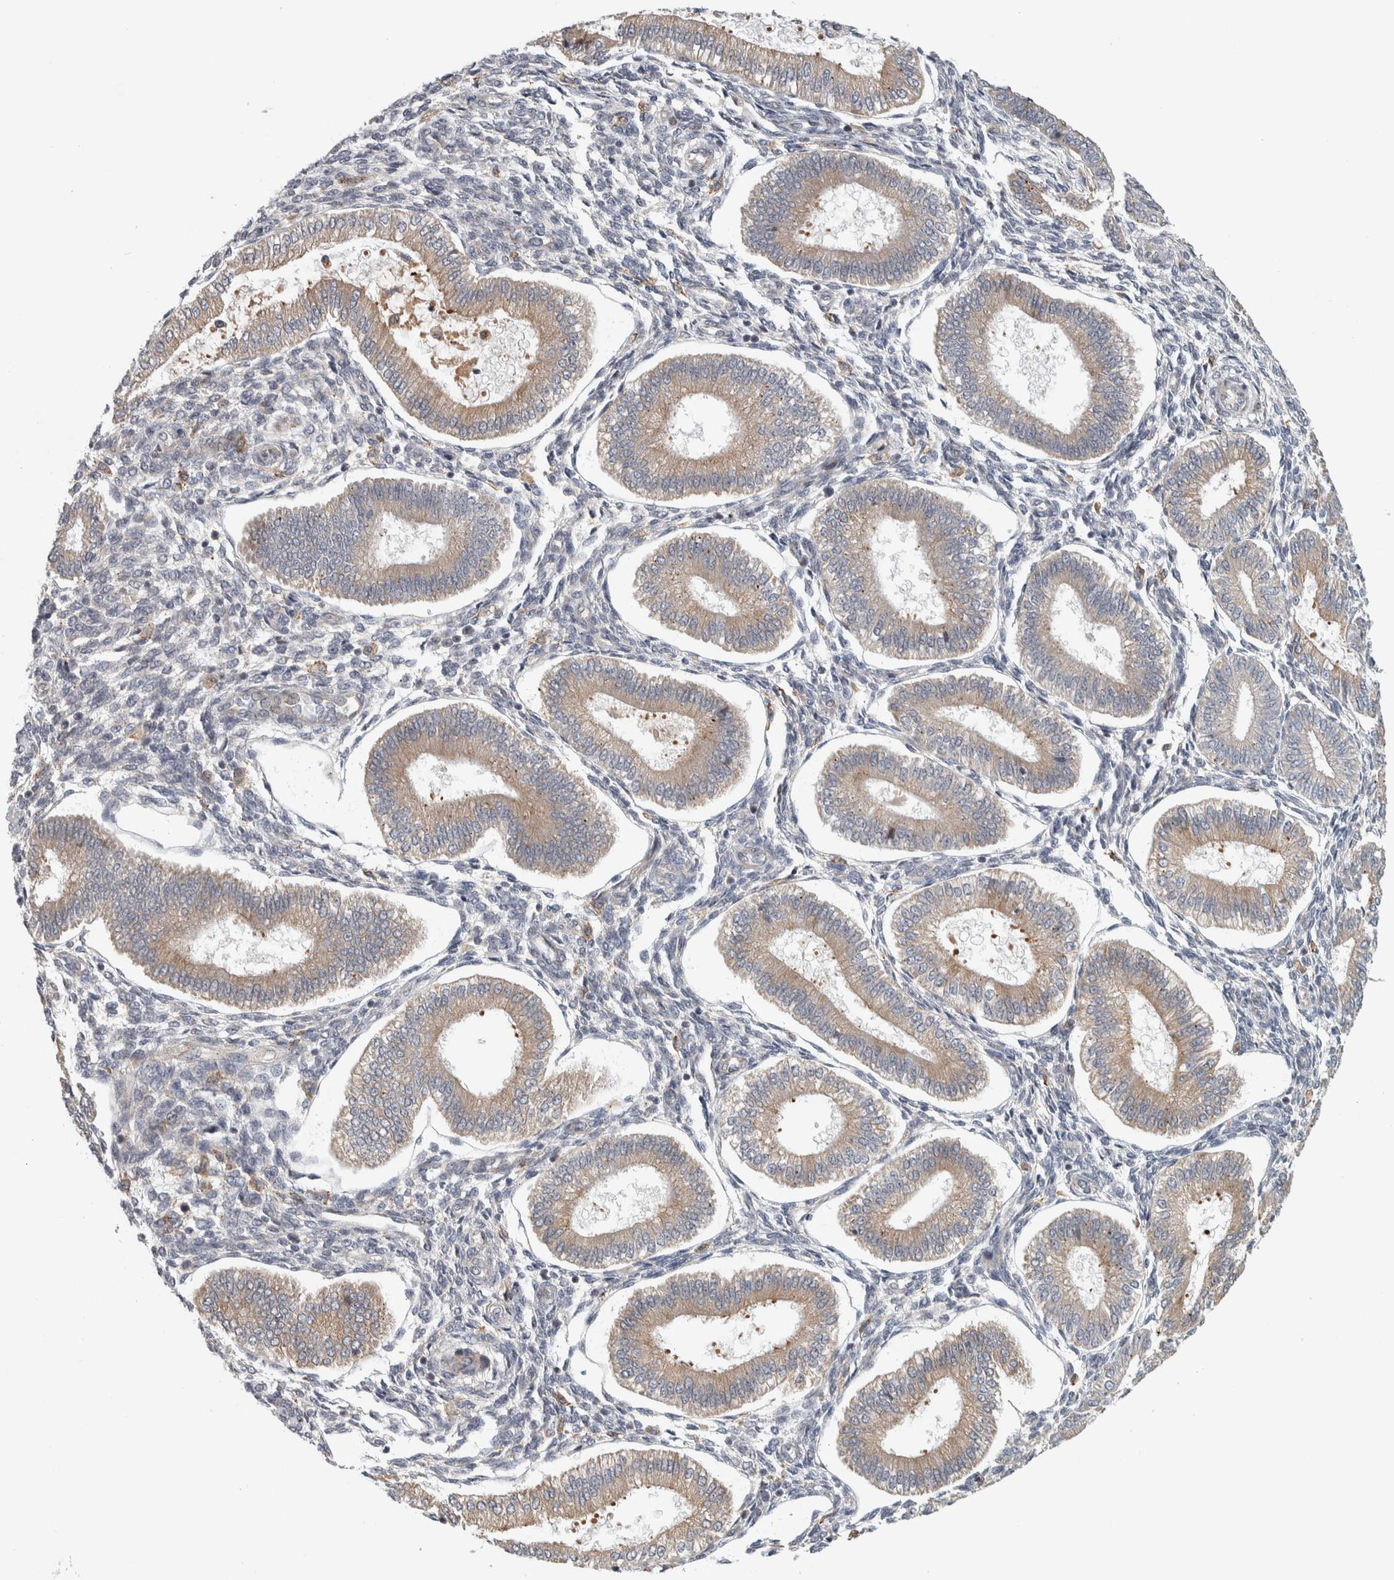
{"staining": {"intensity": "negative", "quantity": "none", "location": "none"}, "tissue": "endometrium", "cell_type": "Cells in endometrial stroma", "image_type": "normal", "snomed": [{"axis": "morphology", "description": "Normal tissue, NOS"}, {"axis": "topography", "description": "Endometrium"}], "caption": "The image exhibits no staining of cells in endometrial stroma in unremarkable endometrium.", "gene": "ADPRM", "patient": {"sex": "female", "age": 39}}